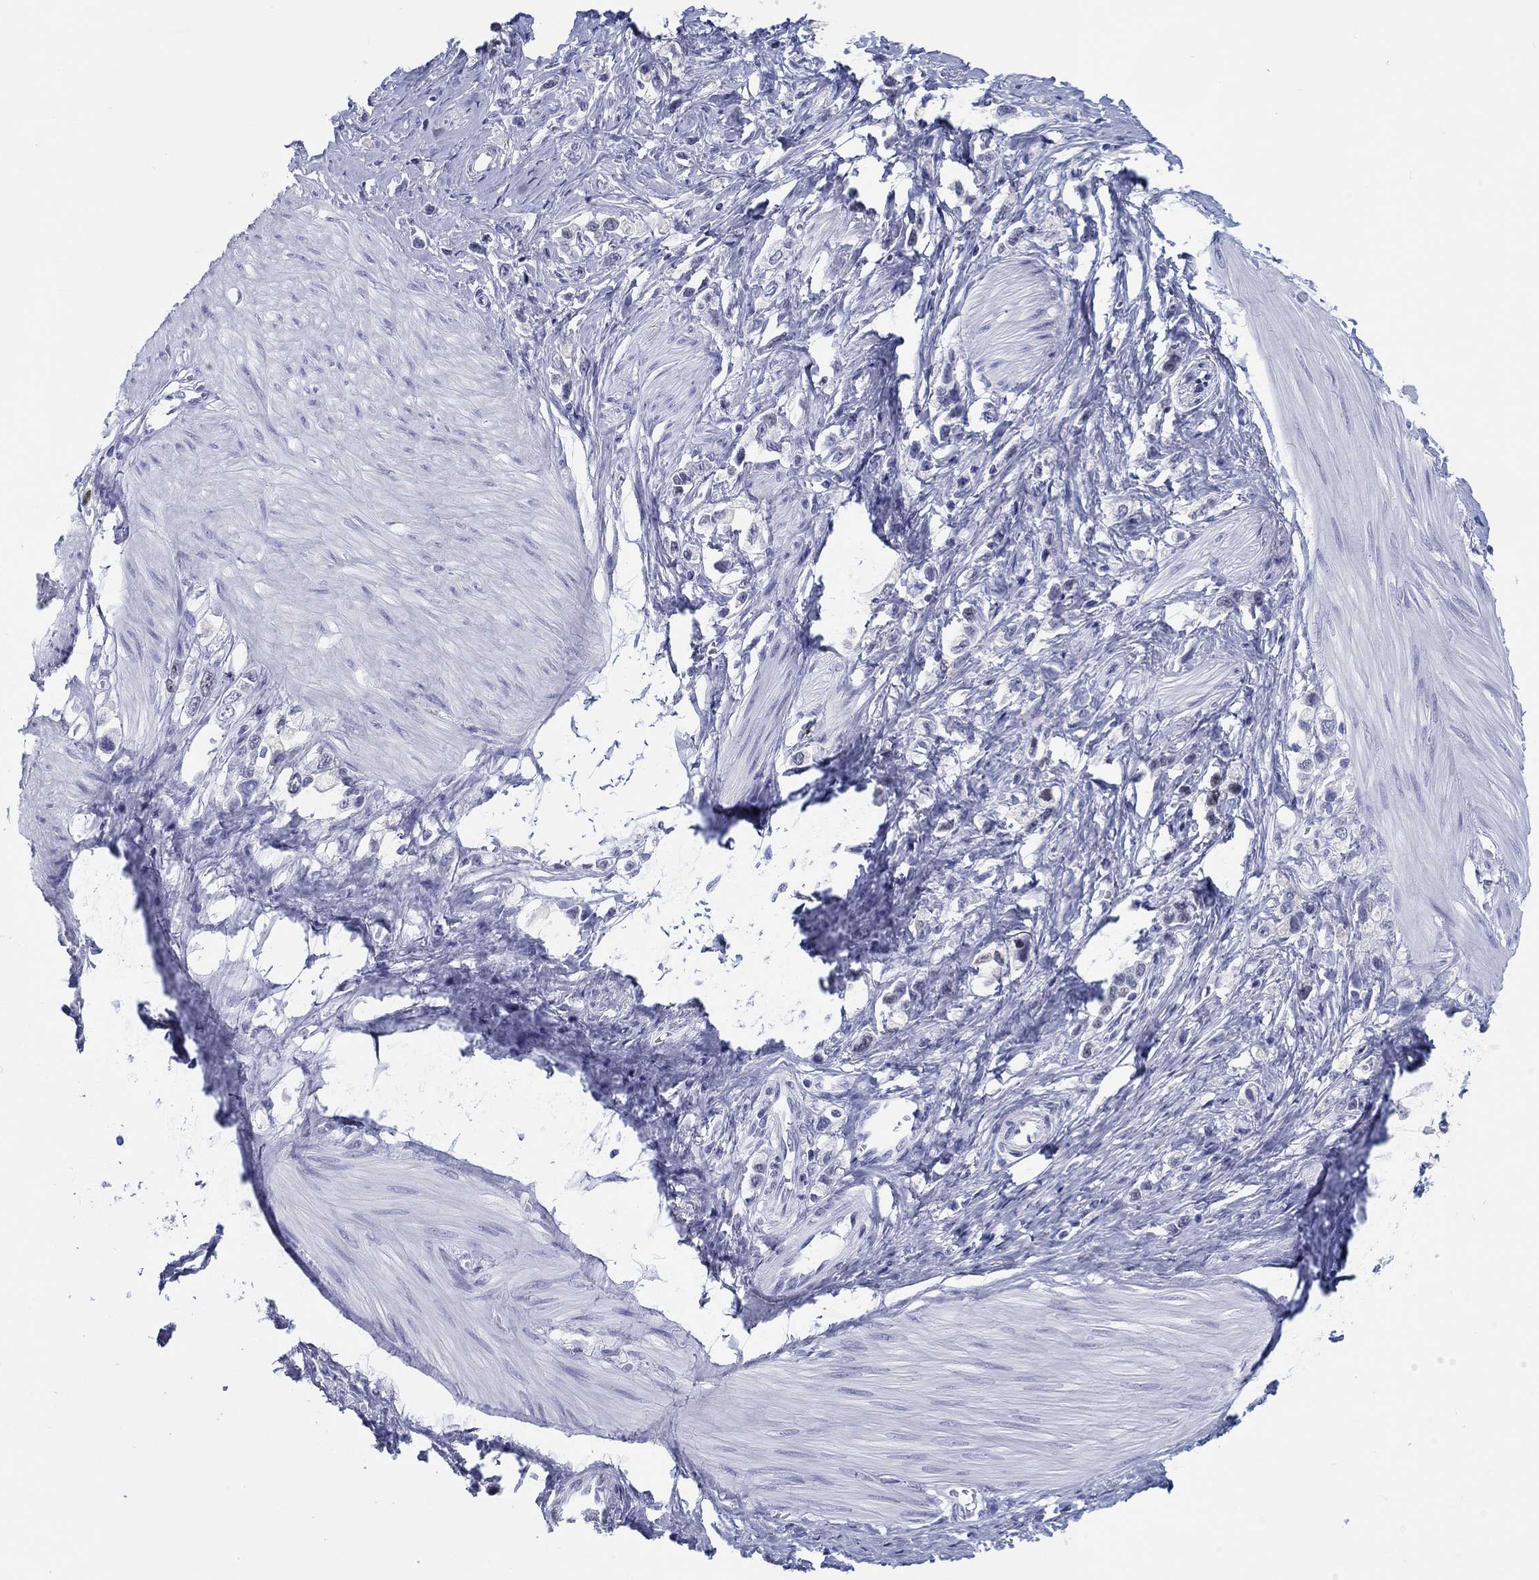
{"staining": {"intensity": "negative", "quantity": "none", "location": "none"}, "tissue": "stomach cancer", "cell_type": "Tumor cells", "image_type": "cancer", "snomed": [{"axis": "morphology", "description": "Normal tissue, NOS"}, {"axis": "morphology", "description": "Adenocarcinoma, NOS"}, {"axis": "morphology", "description": "Adenocarcinoma, High grade"}, {"axis": "topography", "description": "Stomach, upper"}, {"axis": "topography", "description": "Stomach"}], "caption": "Protein analysis of adenocarcinoma (high-grade) (stomach) exhibits no significant expression in tumor cells. (DAB (3,3'-diaminobenzidine) IHC with hematoxylin counter stain).", "gene": "H1-1", "patient": {"sex": "female", "age": 65}}